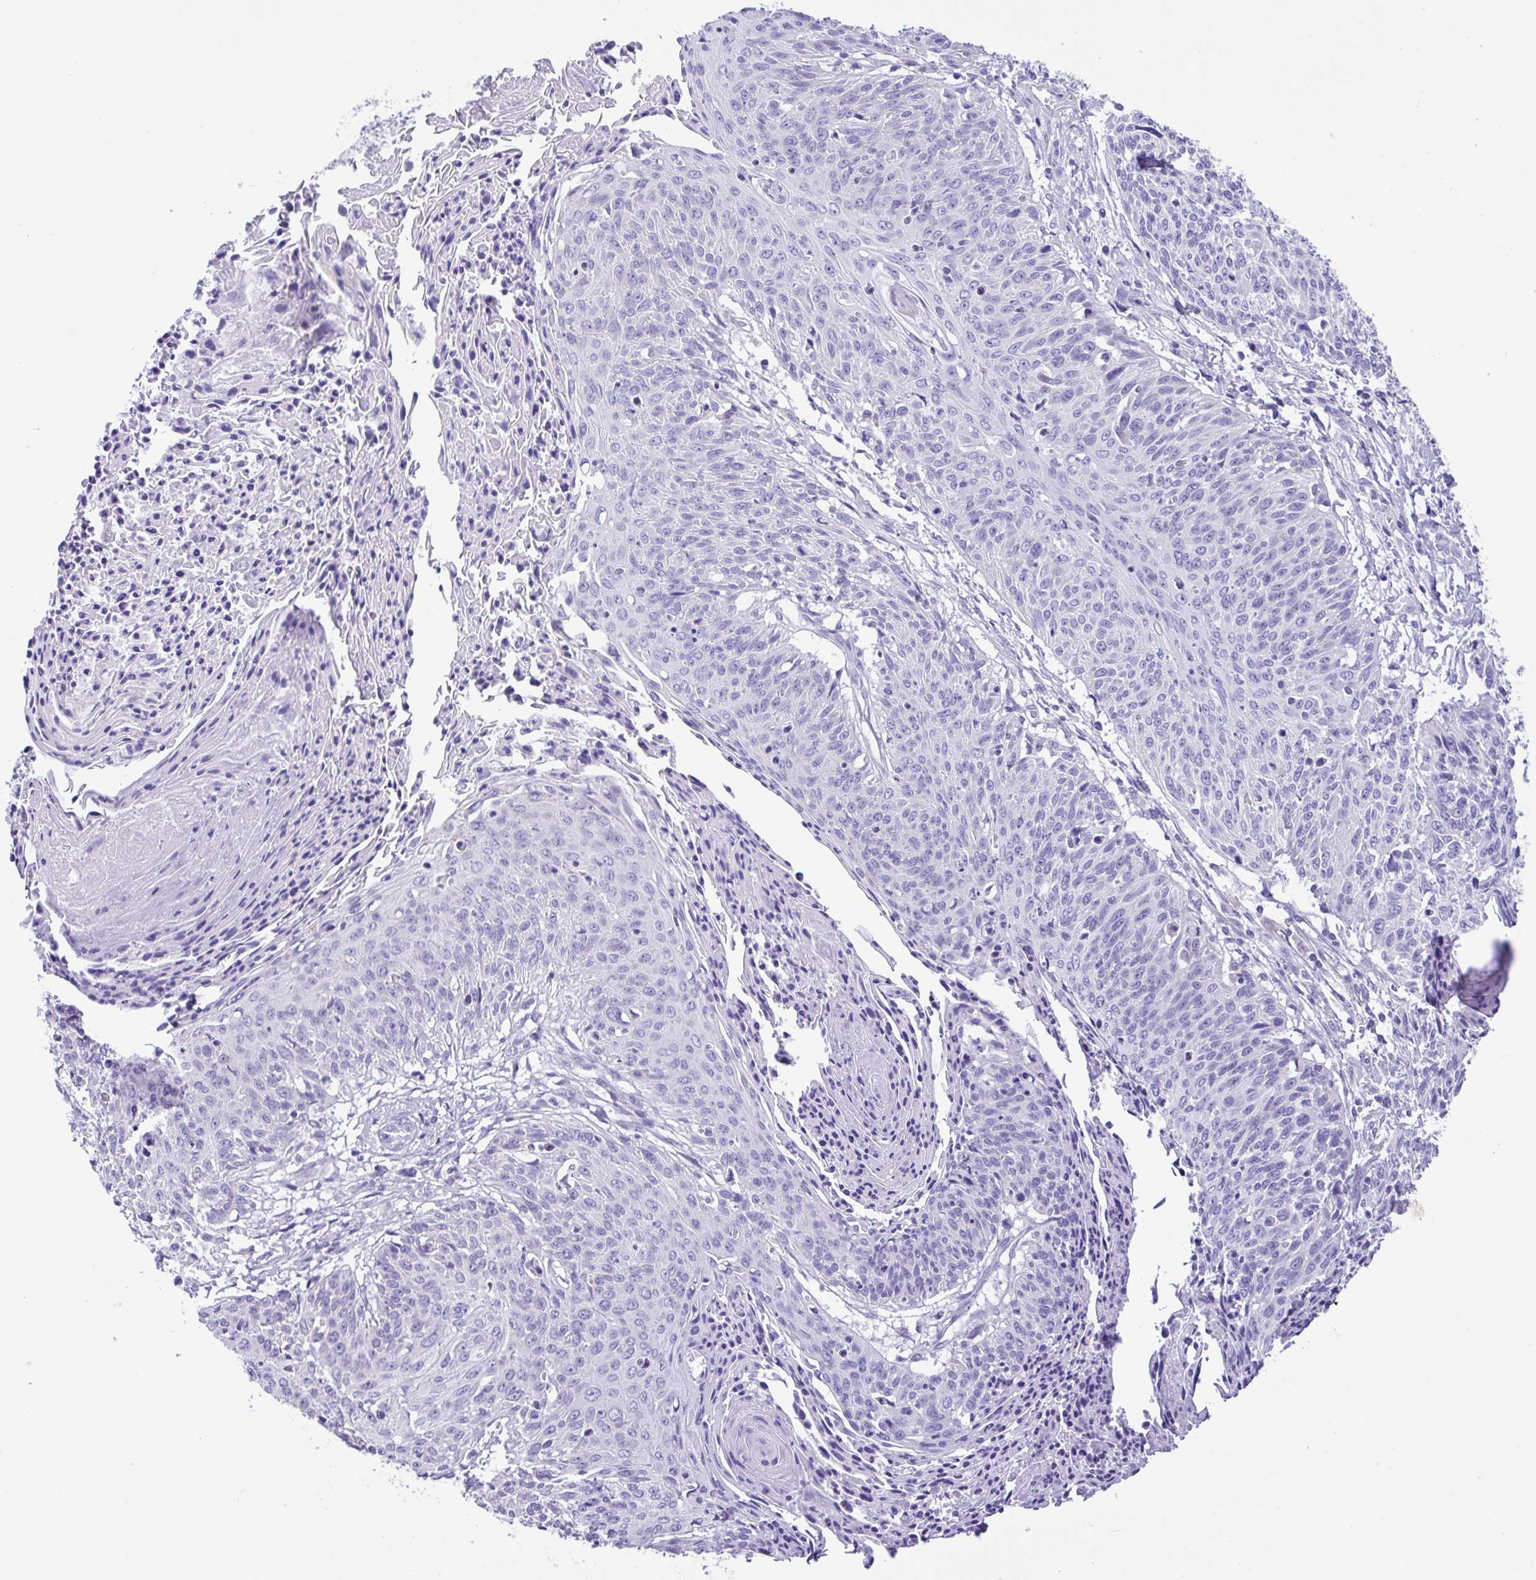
{"staining": {"intensity": "negative", "quantity": "none", "location": "none"}, "tissue": "cervical cancer", "cell_type": "Tumor cells", "image_type": "cancer", "snomed": [{"axis": "morphology", "description": "Squamous cell carcinoma, NOS"}, {"axis": "topography", "description": "Cervix"}], "caption": "Image shows no significant protein staining in tumor cells of cervical cancer. (DAB immunohistochemistry (IHC), high magnification).", "gene": "CD72", "patient": {"sex": "female", "age": 45}}